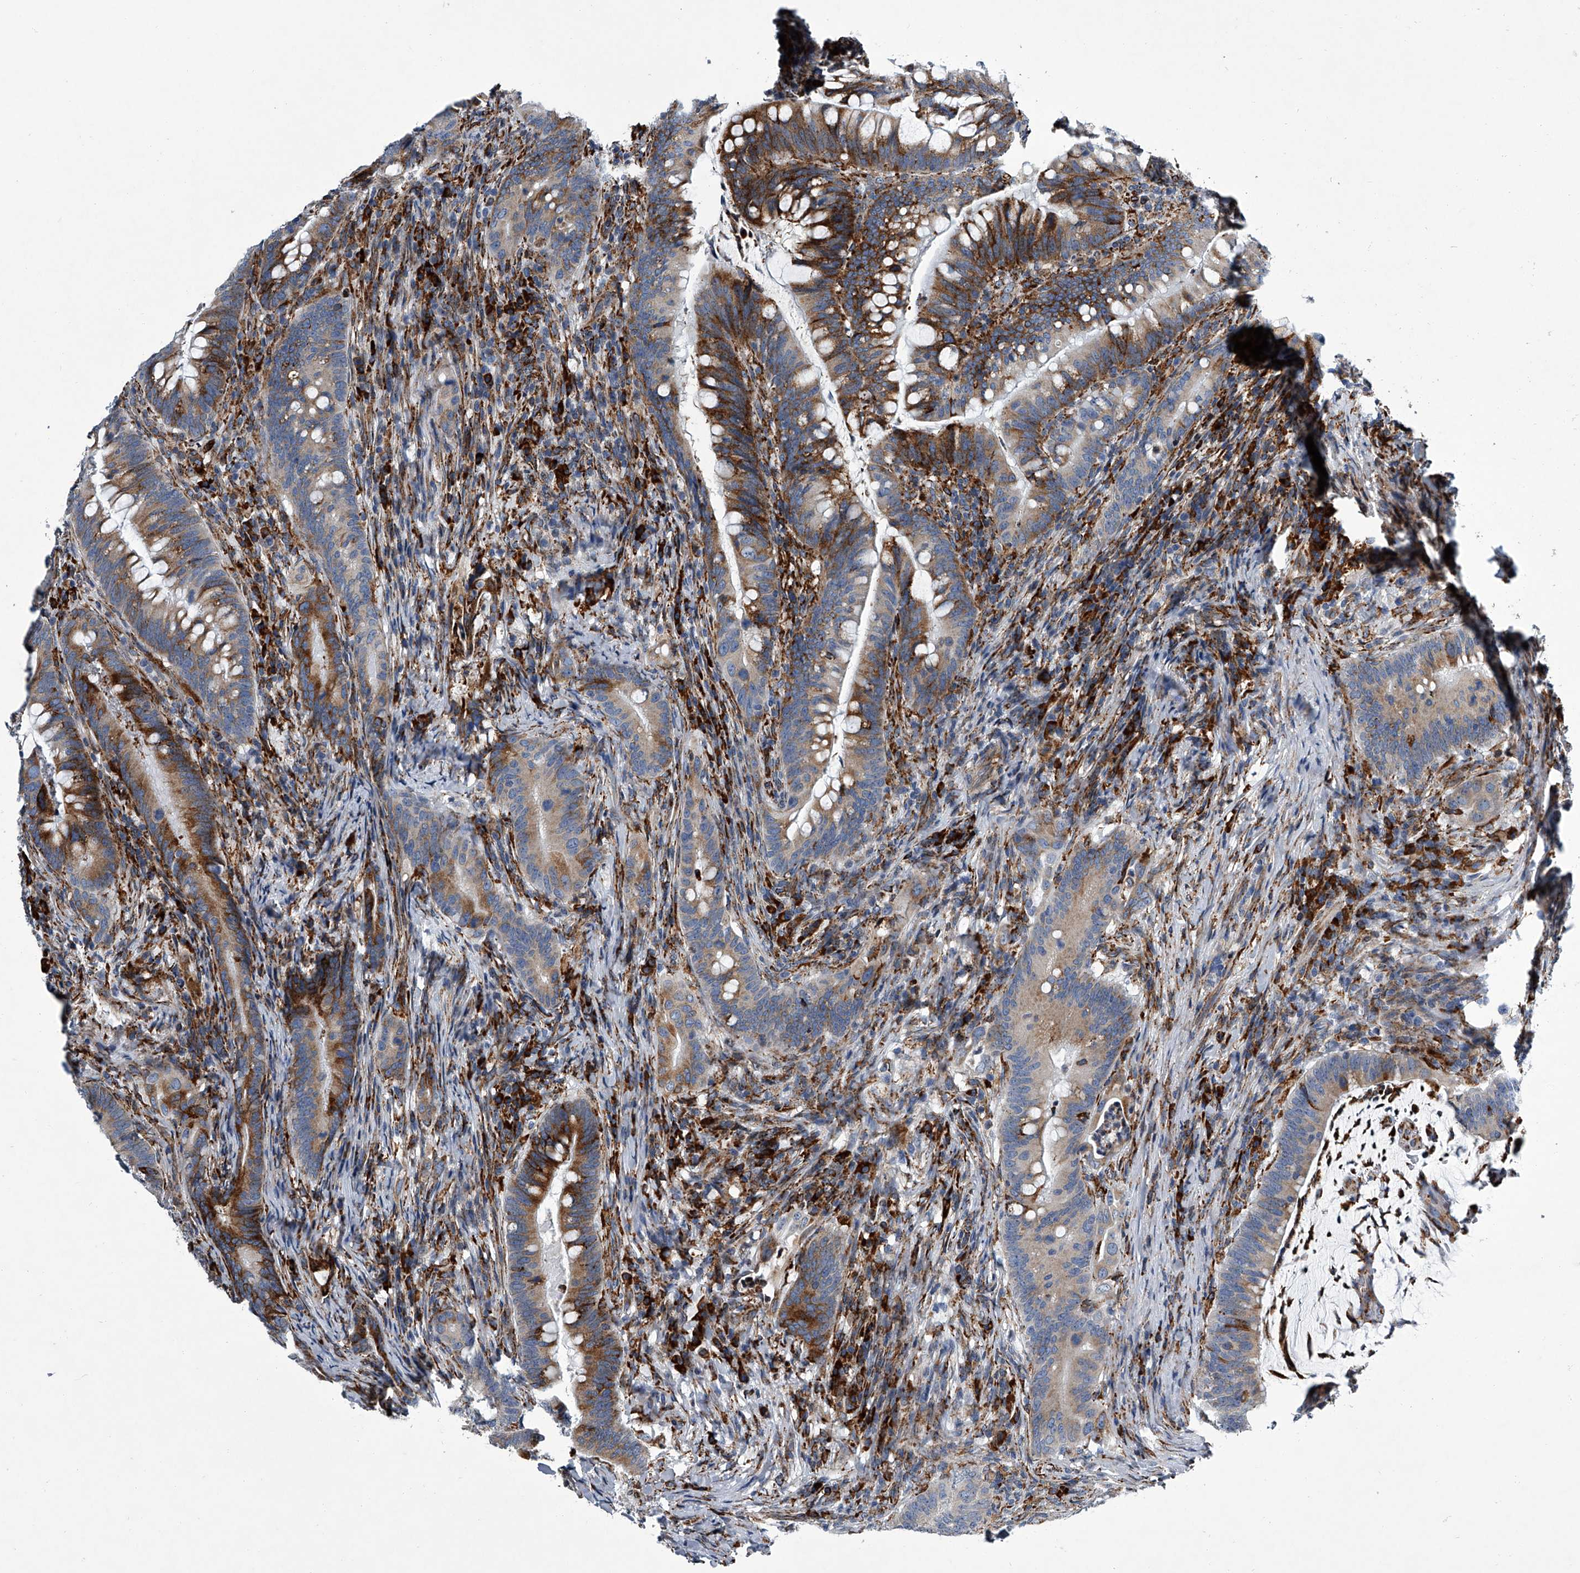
{"staining": {"intensity": "moderate", "quantity": "25%-75%", "location": "cytoplasmic/membranous"}, "tissue": "colorectal cancer", "cell_type": "Tumor cells", "image_type": "cancer", "snomed": [{"axis": "morphology", "description": "Adenocarcinoma, NOS"}, {"axis": "topography", "description": "Colon"}], "caption": "Moderate cytoplasmic/membranous expression for a protein is seen in approximately 25%-75% of tumor cells of adenocarcinoma (colorectal) using IHC.", "gene": "TMEM63C", "patient": {"sex": "female", "age": 66}}